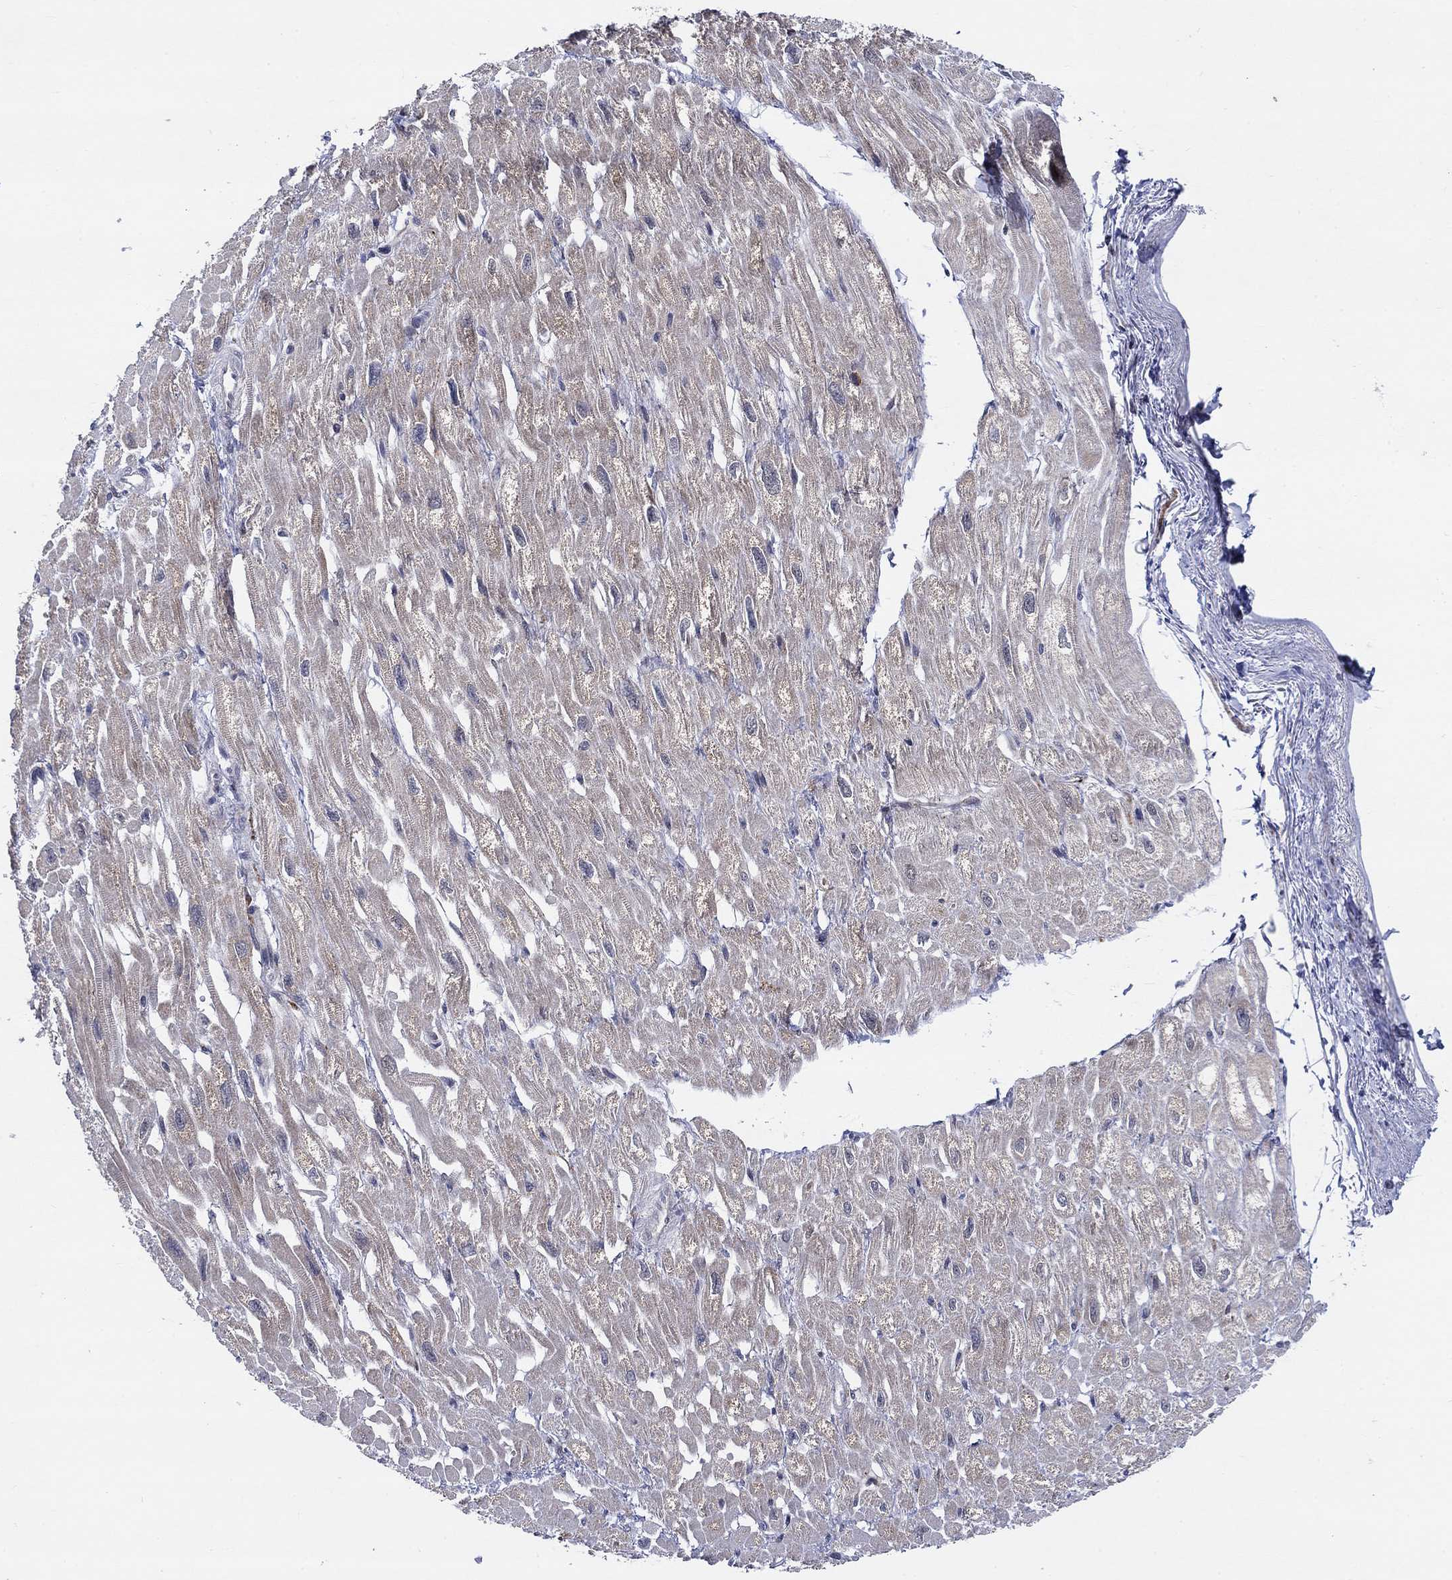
{"staining": {"intensity": "weak", "quantity": "<25%", "location": "cytoplasmic/membranous"}, "tissue": "heart muscle", "cell_type": "Cardiomyocytes", "image_type": "normal", "snomed": [{"axis": "morphology", "description": "Normal tissue, NOS"}, {"axis": "topography", "description": "Heart"}], "caption": "Normal heart muscle was stained to show a protein in brown. There is no significant expression in cardiomyocytes. (DAB (3,3'-diaminobenzidine) immunohistochemistry (IHC) visualized using brightfield microscopy, high magnification).", "gene": "SLC35F2", "patient": {"sex": "male", "age": 66}}